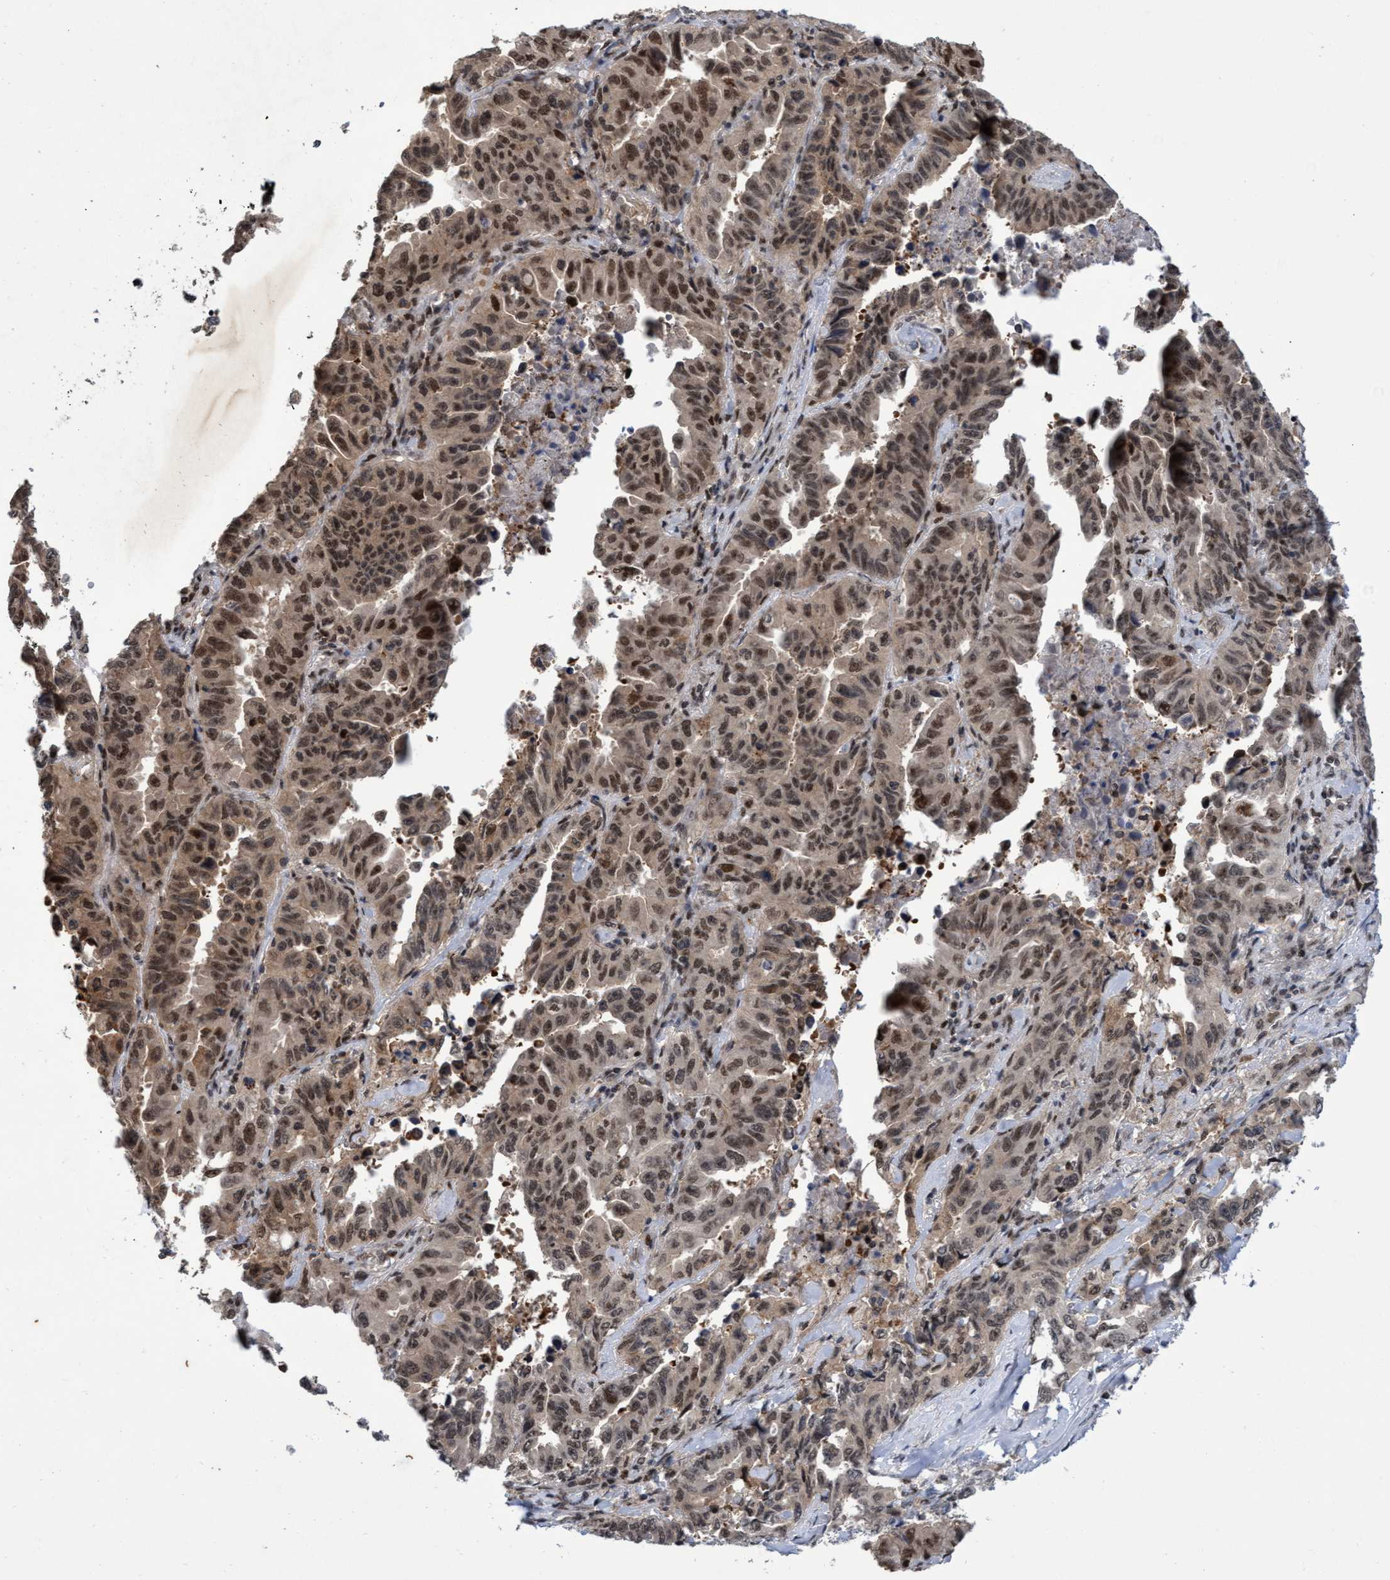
{"staining": {"intensity": "moderate", "quantity": ">75%", "location": "cytoplasmic/membranous,nuclear"}, "tissue": "lung cancer", "cell_type": "Tumor cells", "image_type": "cancer", "snomed": [{"axis": "morphology", "description": "Adenocarcinoma, NOS"}, {"axis": "topography", "description": "Lung"}], "caption": "The image demonstrates immunohistochemical staining of lung cancer. There is moderate cytoplasmic/membranous and nuclear expression is present in about >75% of tumor cells.", "gene": "GTF2F1", "patient": {"sex": "female", "age": 51}}